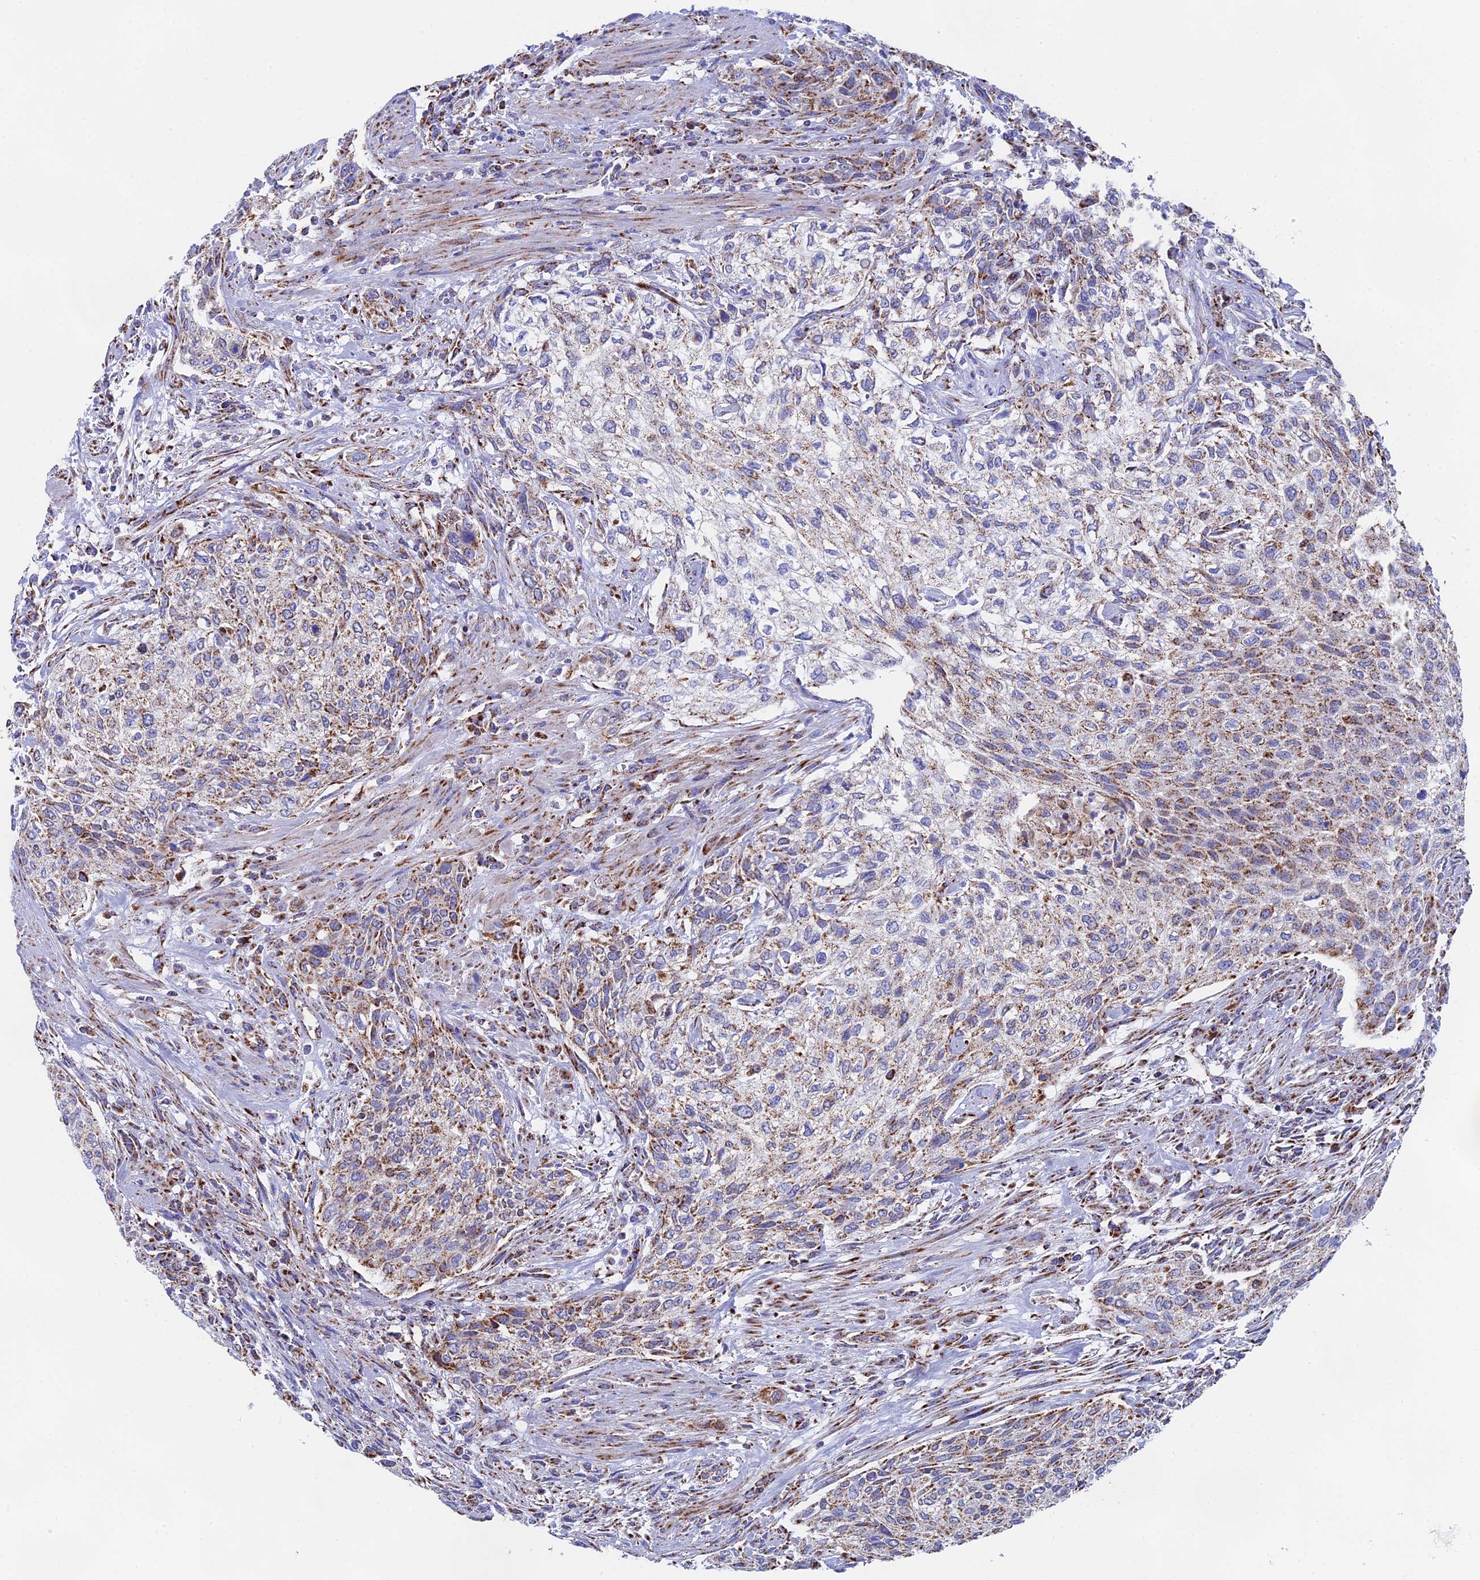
{"staining": {"intensity": "moderate", "quantity": "25%-75%", "location": "cytoplasmic/membranous"}, "tissue": "urothelial cancer", "cell_type": "Tumor cells", "image_type": "cancer", "snomed": [{"axis": "morphology", "description": "Urothelial carcinoma, High grade"}, {"axis": "topography", "description": "Urinary bladder"}], "caption": "Moderate cytoplasmic/membranous positivity for a protein is appreciated in about 25%-75% of tumor cells of urothelial cancer using immunohistochemistry.", "gene": "NDUFA5", "patient": {"sex": "male", "age": 35}}